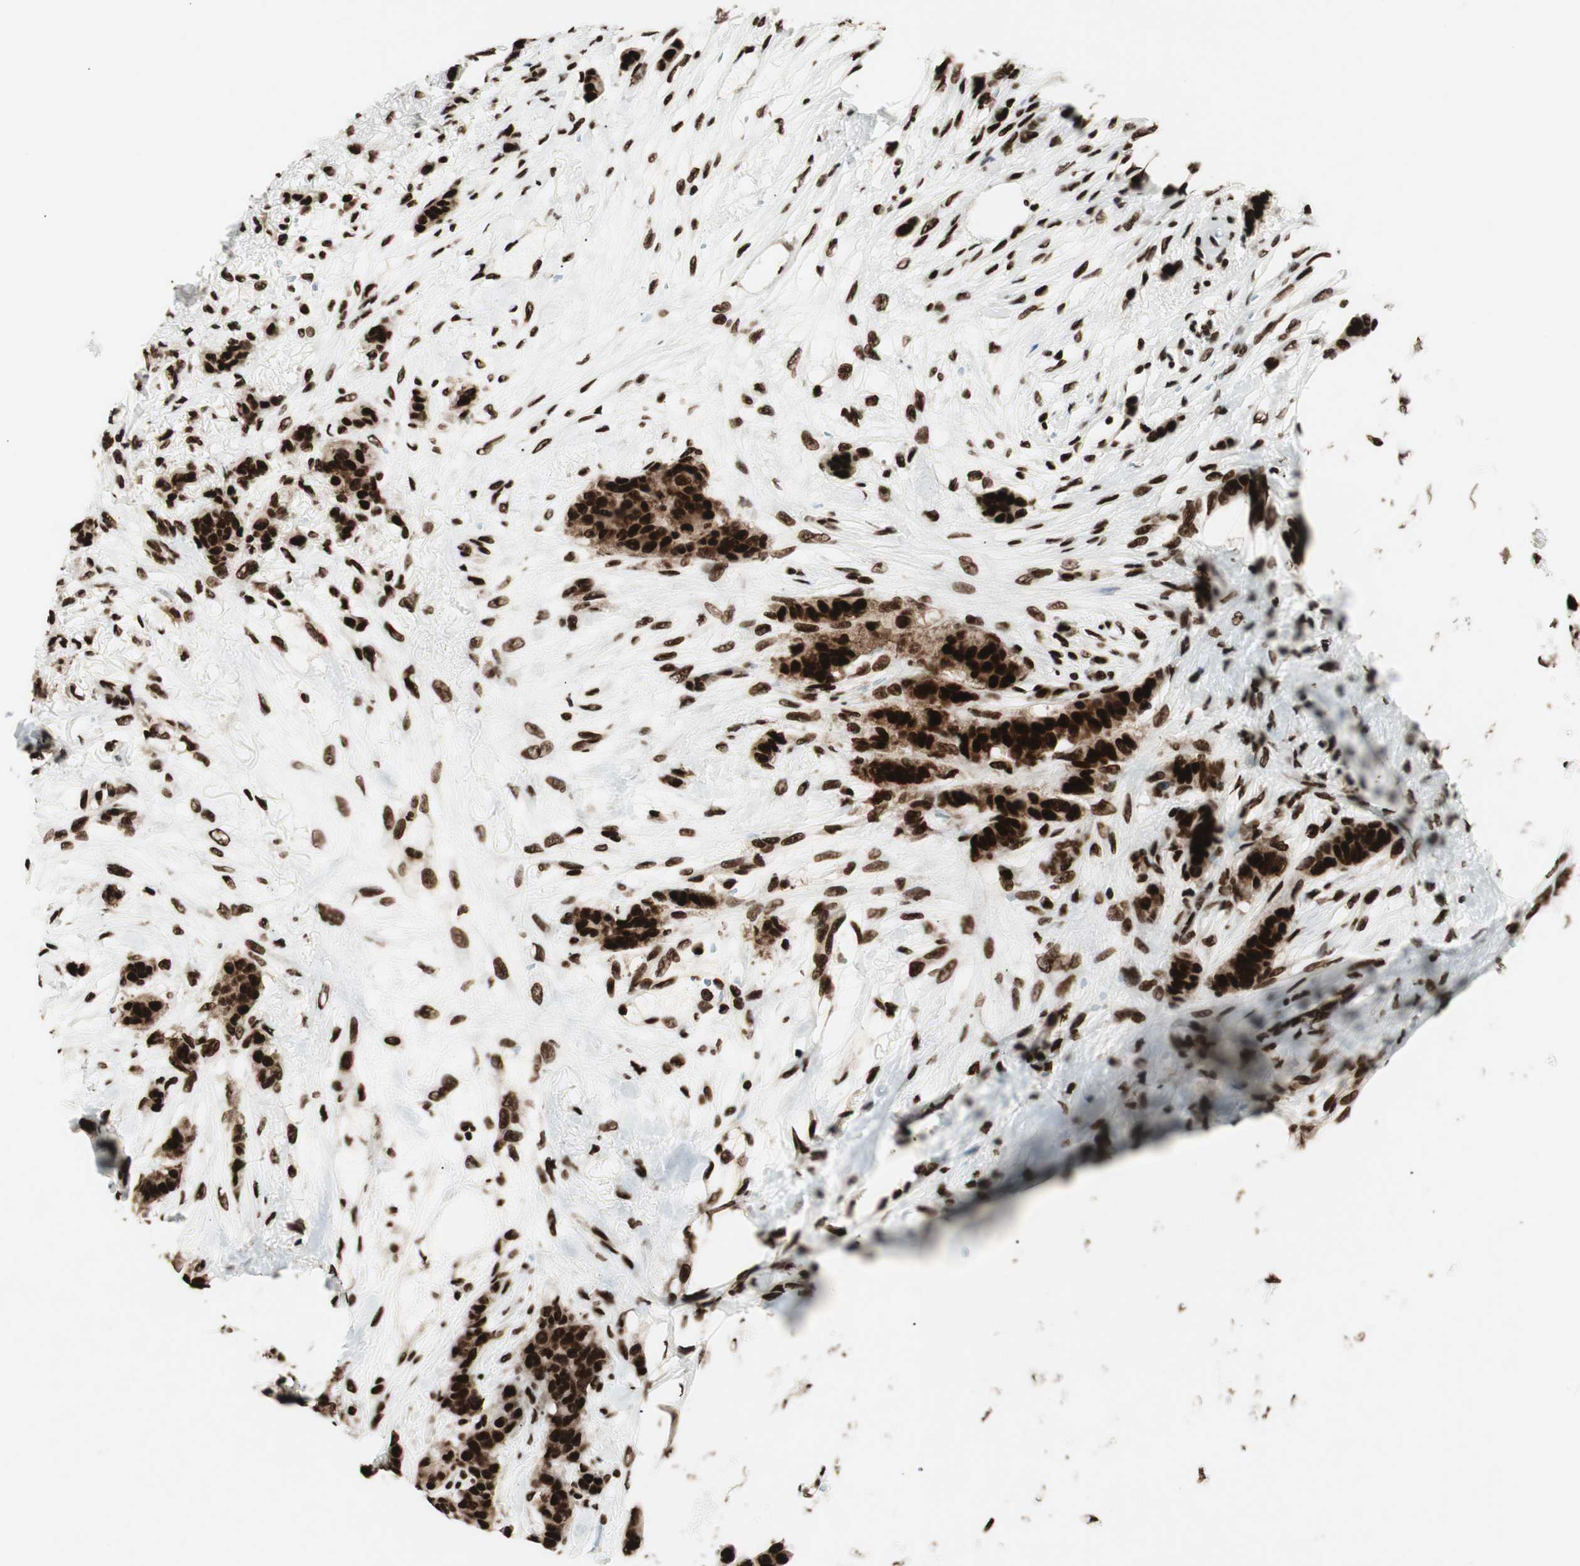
{"staining": {"intensity": "strong", "quantity": ">75%", "location": "nuclear"}, "tissue": "breast cancer", "cell_type": "Tumor cells", "image_type": "cancer", "snomed": [{"axis": "morphology", "description": "Duct carcinoma"}, {"axis": "topography", "description": "Breast"}], "caption": "Tumor cells exhibit strong nuclear expression in approximately >75% of cells in breast intraductal carcinoma.", "gene": "EWSR1", "patient": {"sex": "female", "age": 40}}